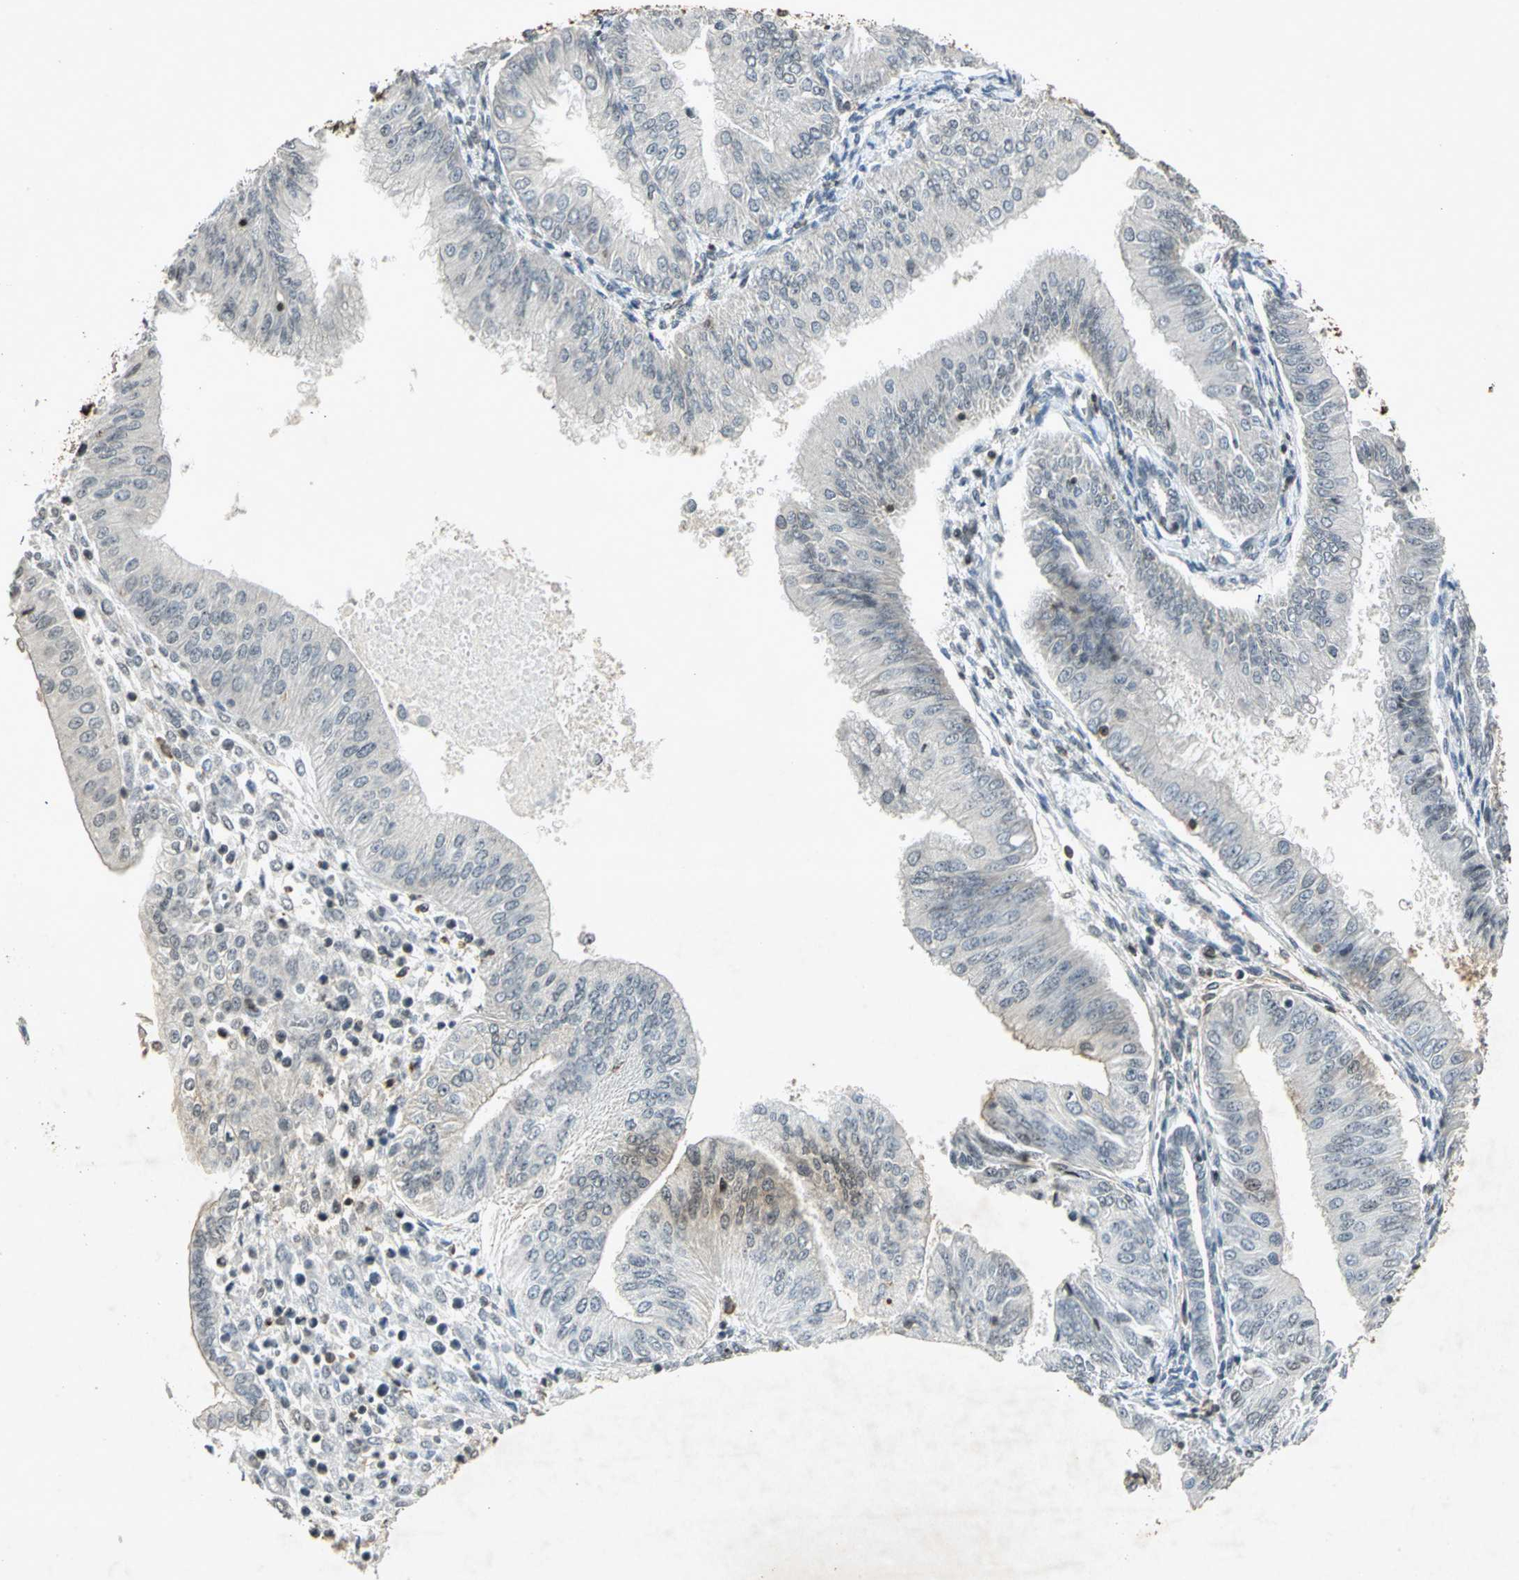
{"staining": {"intensity": "weak", "quantity": "<25%", "location": "cytoplasmic/membranous,nuclear"}, "tissue": "endometrial cancer", "cell_type": "Tumor cells", "image_type": "cancer", "snomed": [{"axis": "morphology", "description": "Adenocarcinoma, NOS"}, {"axis": "topography", "description": "Endometrium"}], "caption": "Tumor cells are negative for protein expression in human endometrial cancer (adenocarcinoma).", "gene": "IL16", "patient": {"sex": "female", "age": 53}}